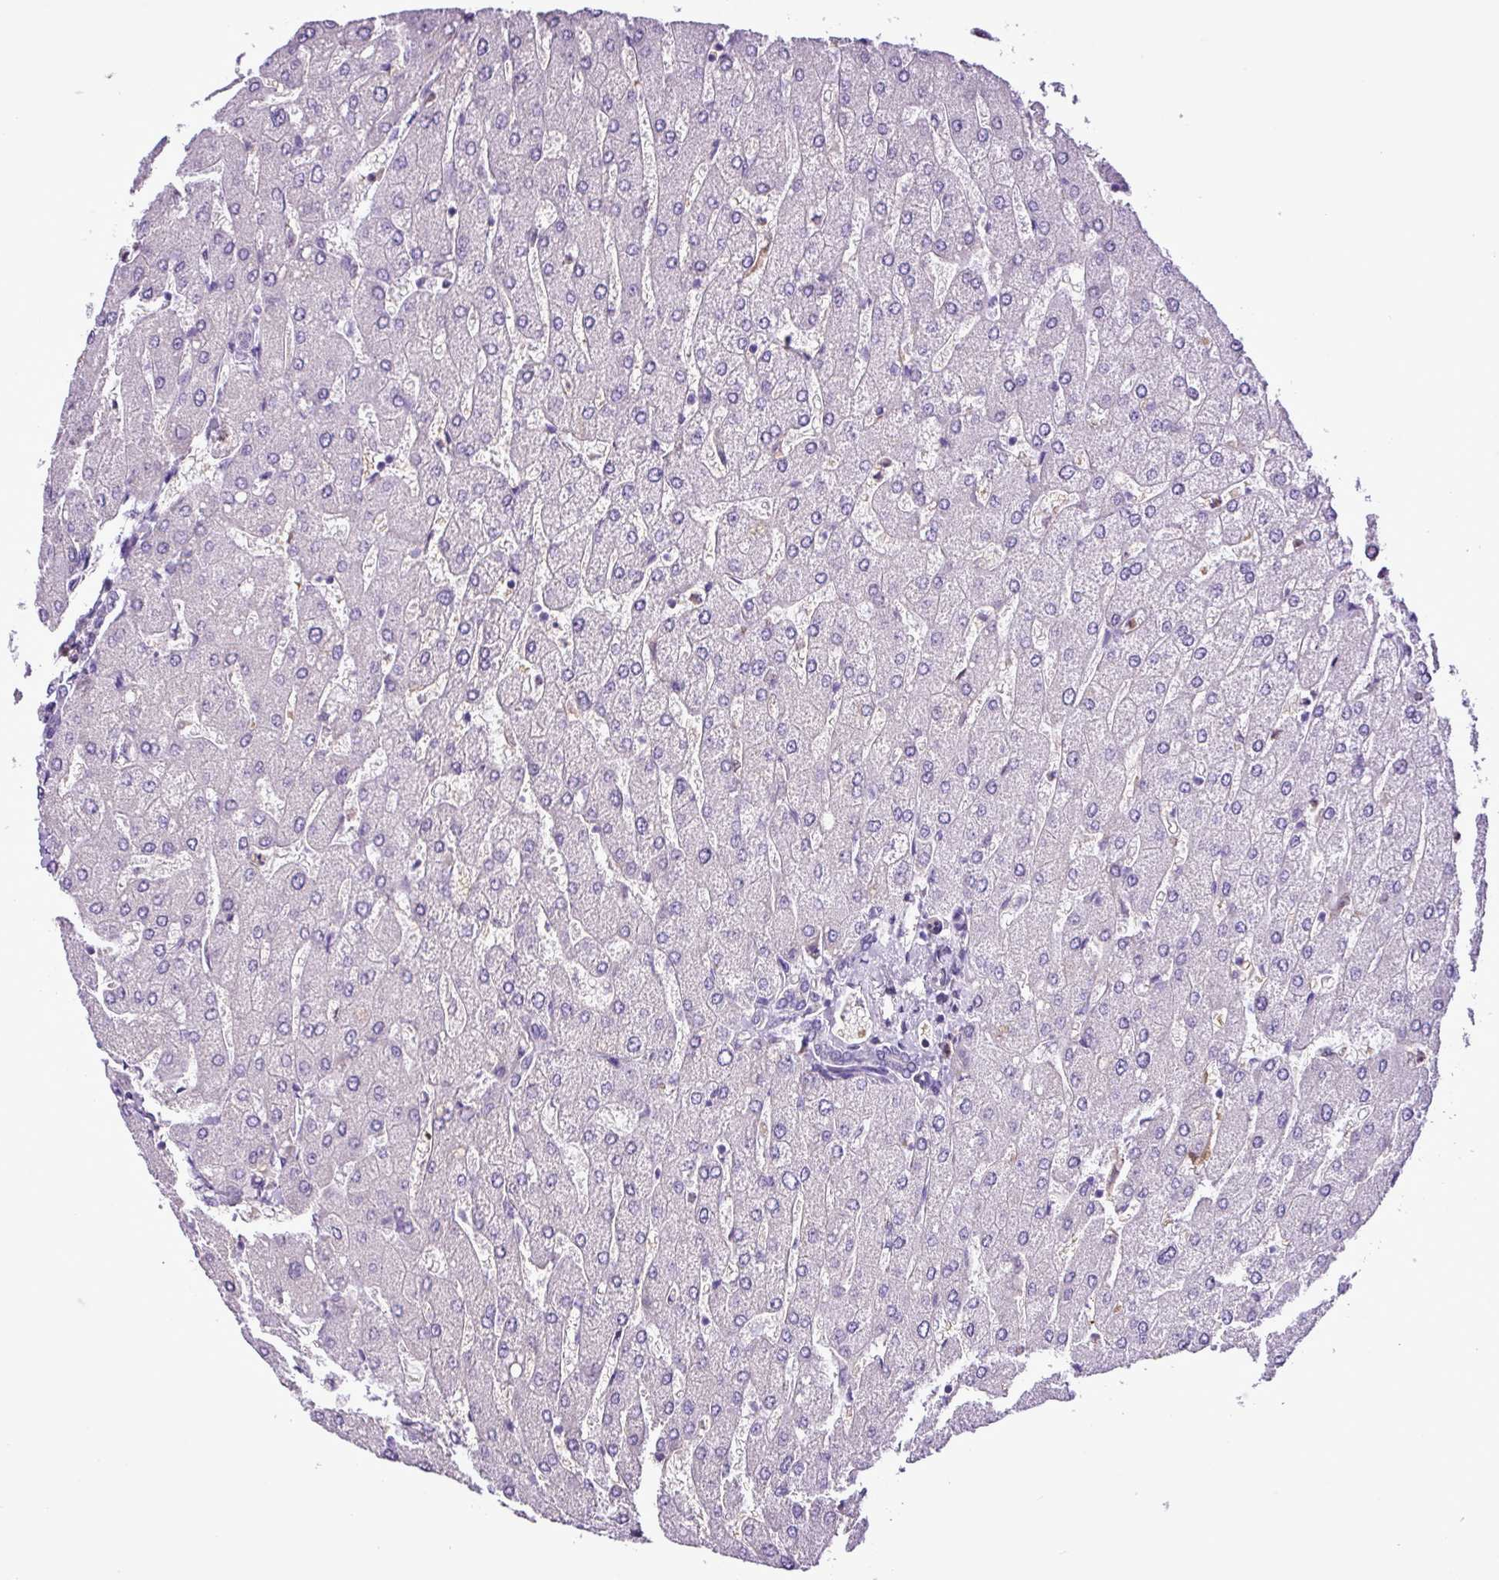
{"staining": {"intensity": "negative", "quantity": "none", "location": "none"}, "tissue": "liver", "cell_type": "Cholangiocytes", "image_type": "normal", "snomed": [{"axis": "morphology", "description": "Normal tissue, NOS"}, {"axis": "topography", "description": "Liver"}], "caption": "Histopathology image shows no protein expression in cholangiocytes of benign liver.", "gene": "C11orf91", "patient": {"sex": "male", "age": 55}}